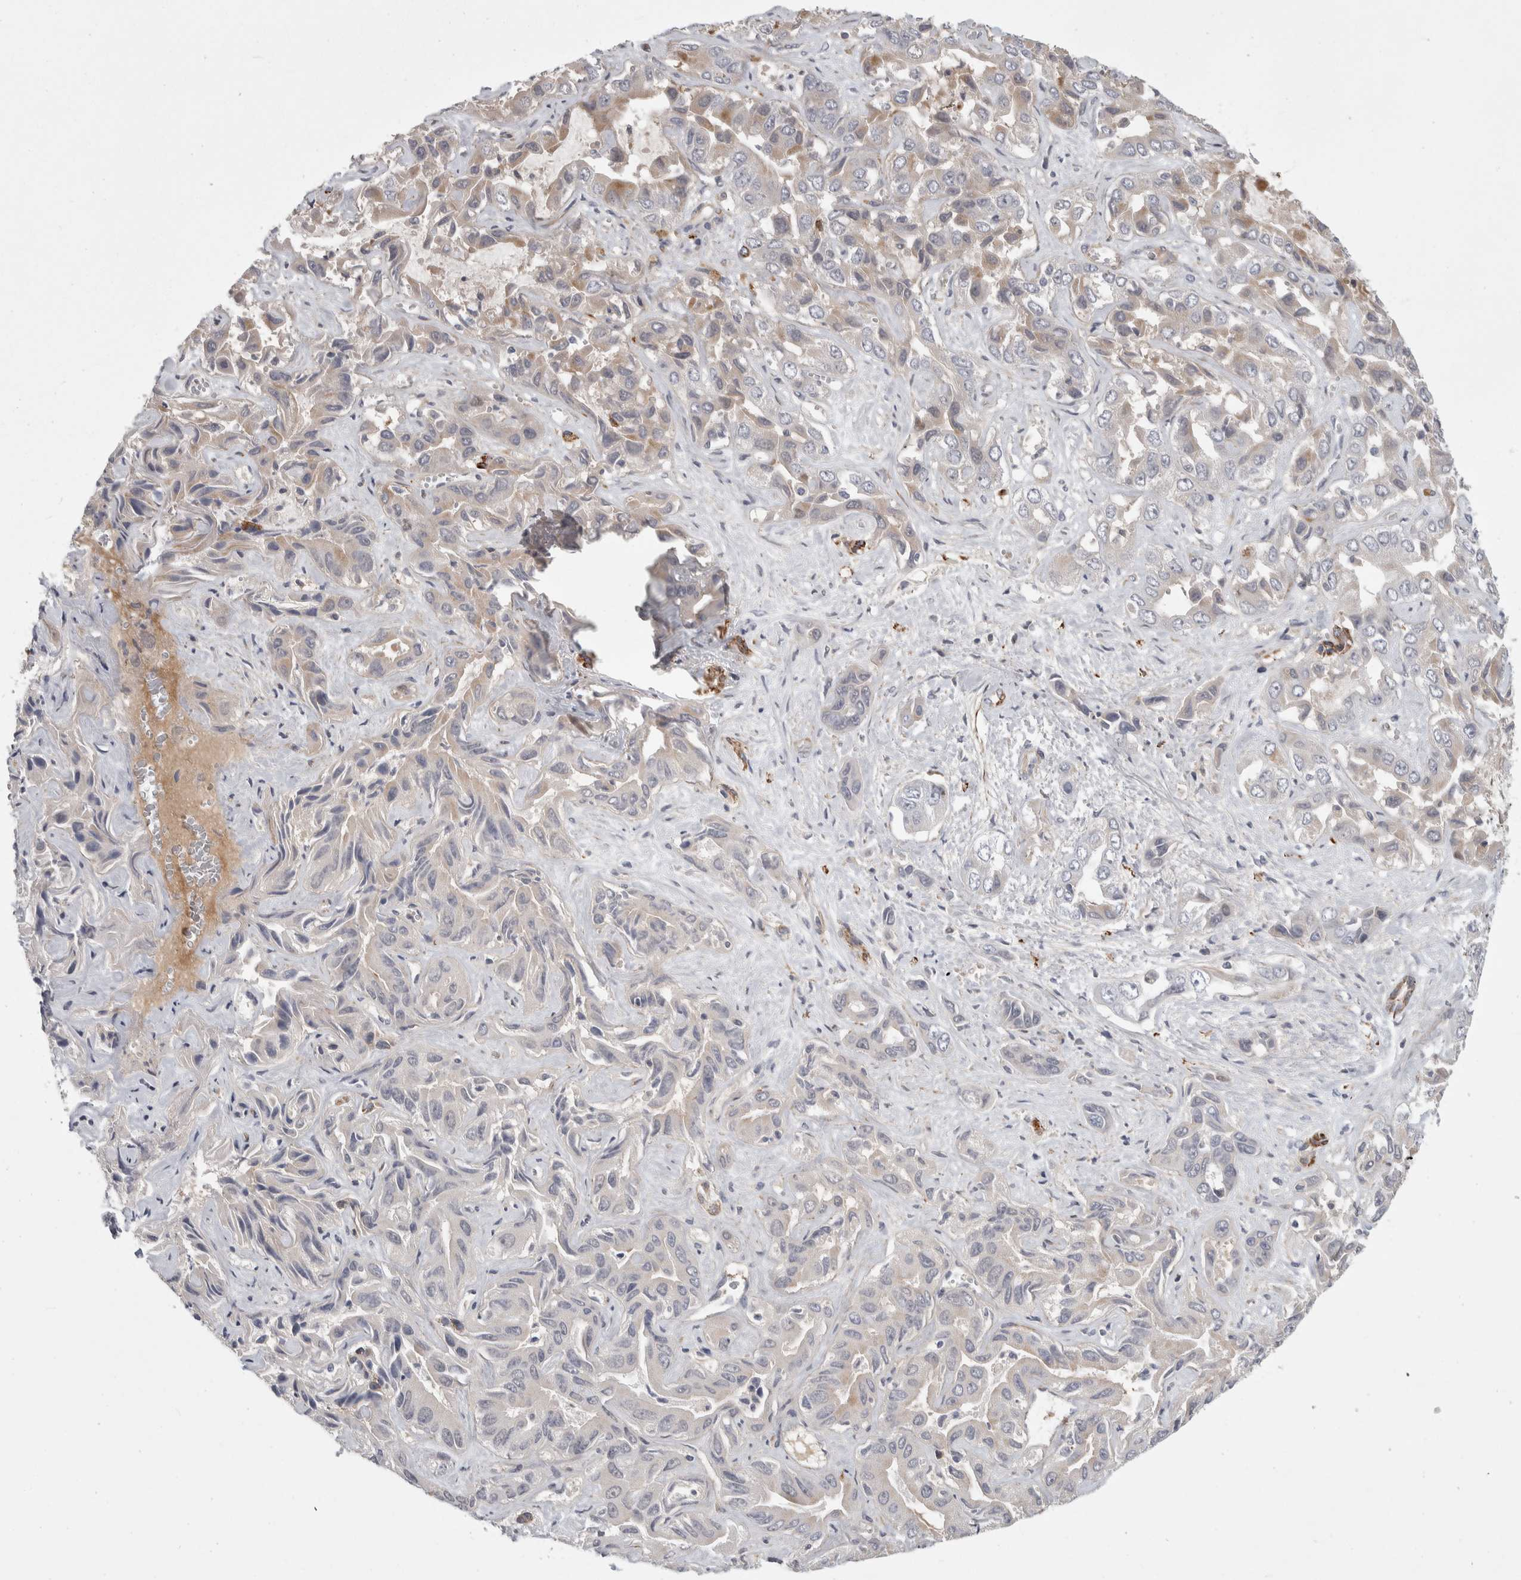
{"staining": {"intensity": "weak", "quantity": "<25%", "location": "cytoplasmic/membranous"}, "tissue": "liver cancer", "cell_type": "Tumor cells", "image_type": "cancer", "snomed": [{"axis": "morphology", "description": "Cholangiocarcinoma"}, {"axis": "topography", "description": "Liver"}], "caption": "Immunohistochemistry of liver cancer demonstrates no positivity in tumor cells. (DAB (3,3'-diaminobenzidine) immunohistochemistry (IHC) visualized using brightfield microscopy, high magnification).", "gene": "PSMG3", "patient": {"sex": "female", "age": 52}}